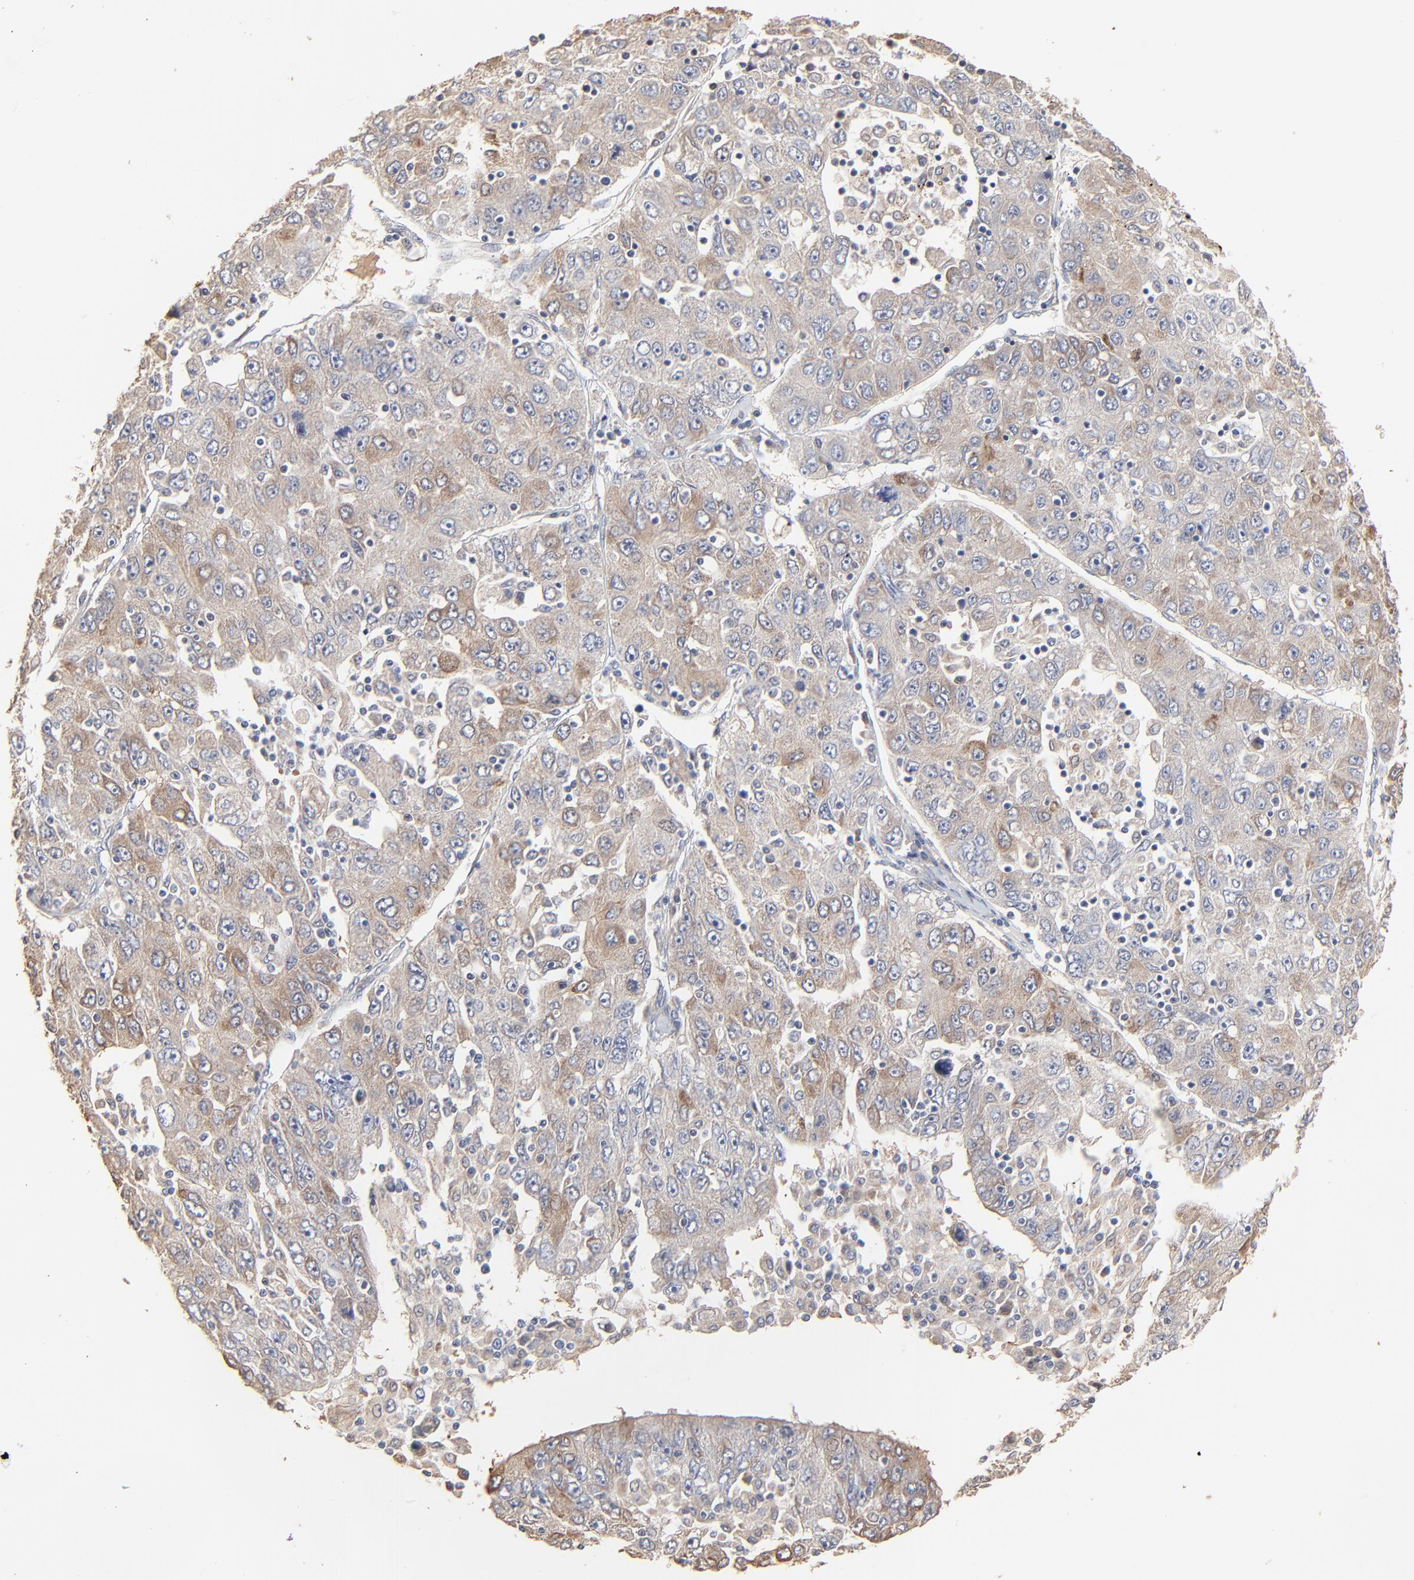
{"staining": {"intensity": "moderate", "quantity": ">75%", "location": "cytoplasmic/membranous"}, "tissue": "liver cancer", "cell_type": "Tumor cells", "image_type": "cancer", "snomed": [{"axis": "morphology", "description": "Carcinoma, Hepatocellular, NOS"}, {"axis": "topography", "description": "Liver"}], "caption": "High-magnification brightfield microscopy of liver hepatocellular carcinoma stained with DAB (brown) and counterstained with hematoxylin (blue). tumor cells exhibit moderate cytoplasmic/membranous expression is identified in approximately>75% of cells.", "gene": "FANCB", "patient": {"sex": "male", "age": 49}}